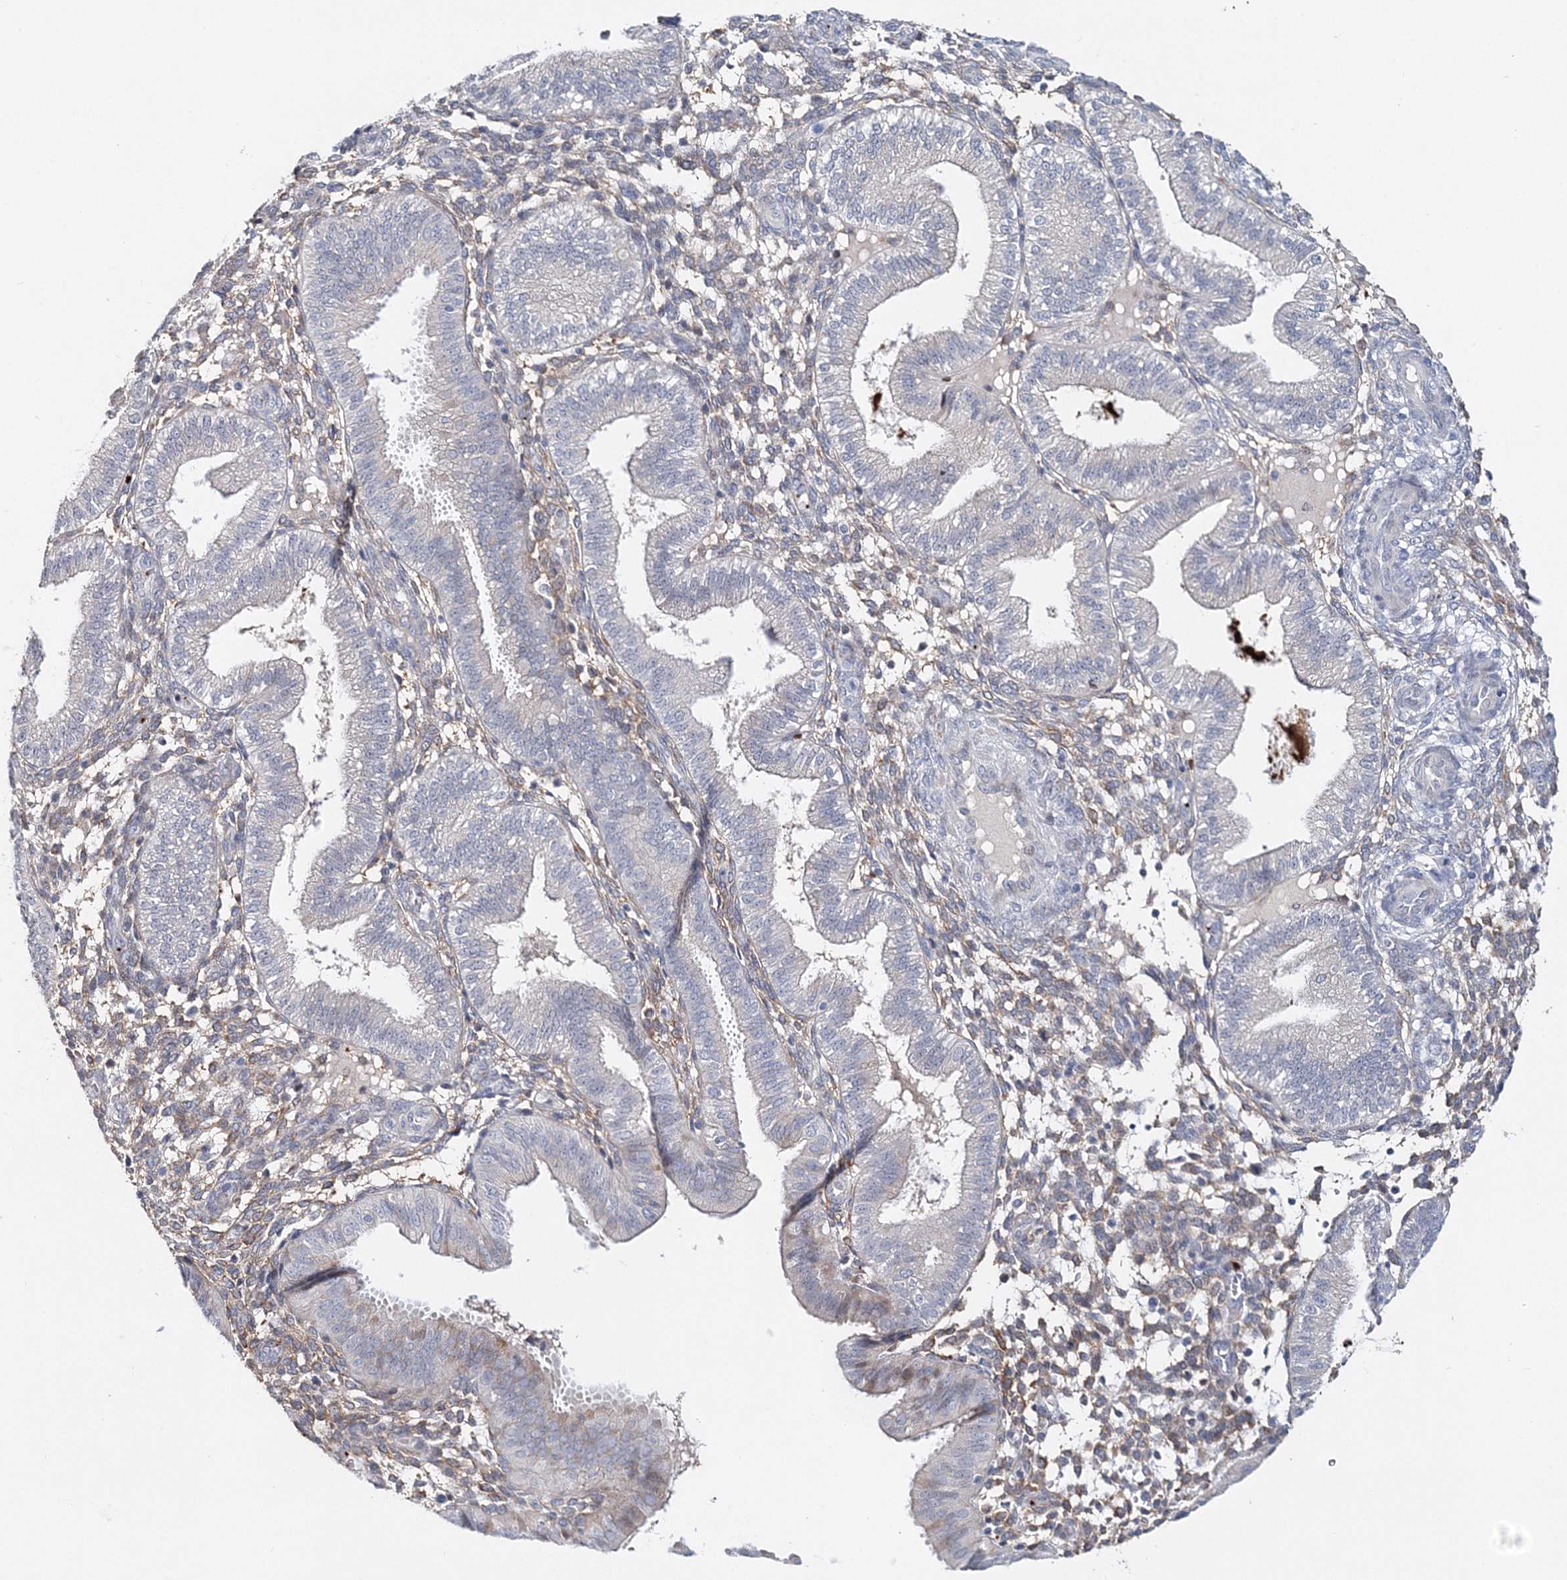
{"staining": {"intensity": "negative", "quantity": "none", "location": "none"}, "tissue": "endometrium", "cell_type": "Cells in endometrial stroma", "image_type": "normal", "snomed": [{"axis": "morphology", "description": "Normal tissue, NOS"}, {"axis": "topography", "description": "Endometrium"}], "caption": "An immunohistochemistry micrograph of normal endometrium is shown. There is no staining in cells in endometrial stroma of endometrium. (DAB (3,3'-diaminobenzidine) immunohistochemistry with hematoxylin counter stain).", "gene": "MYOZ2", "patient": {"sex": "female", "age": 39}}